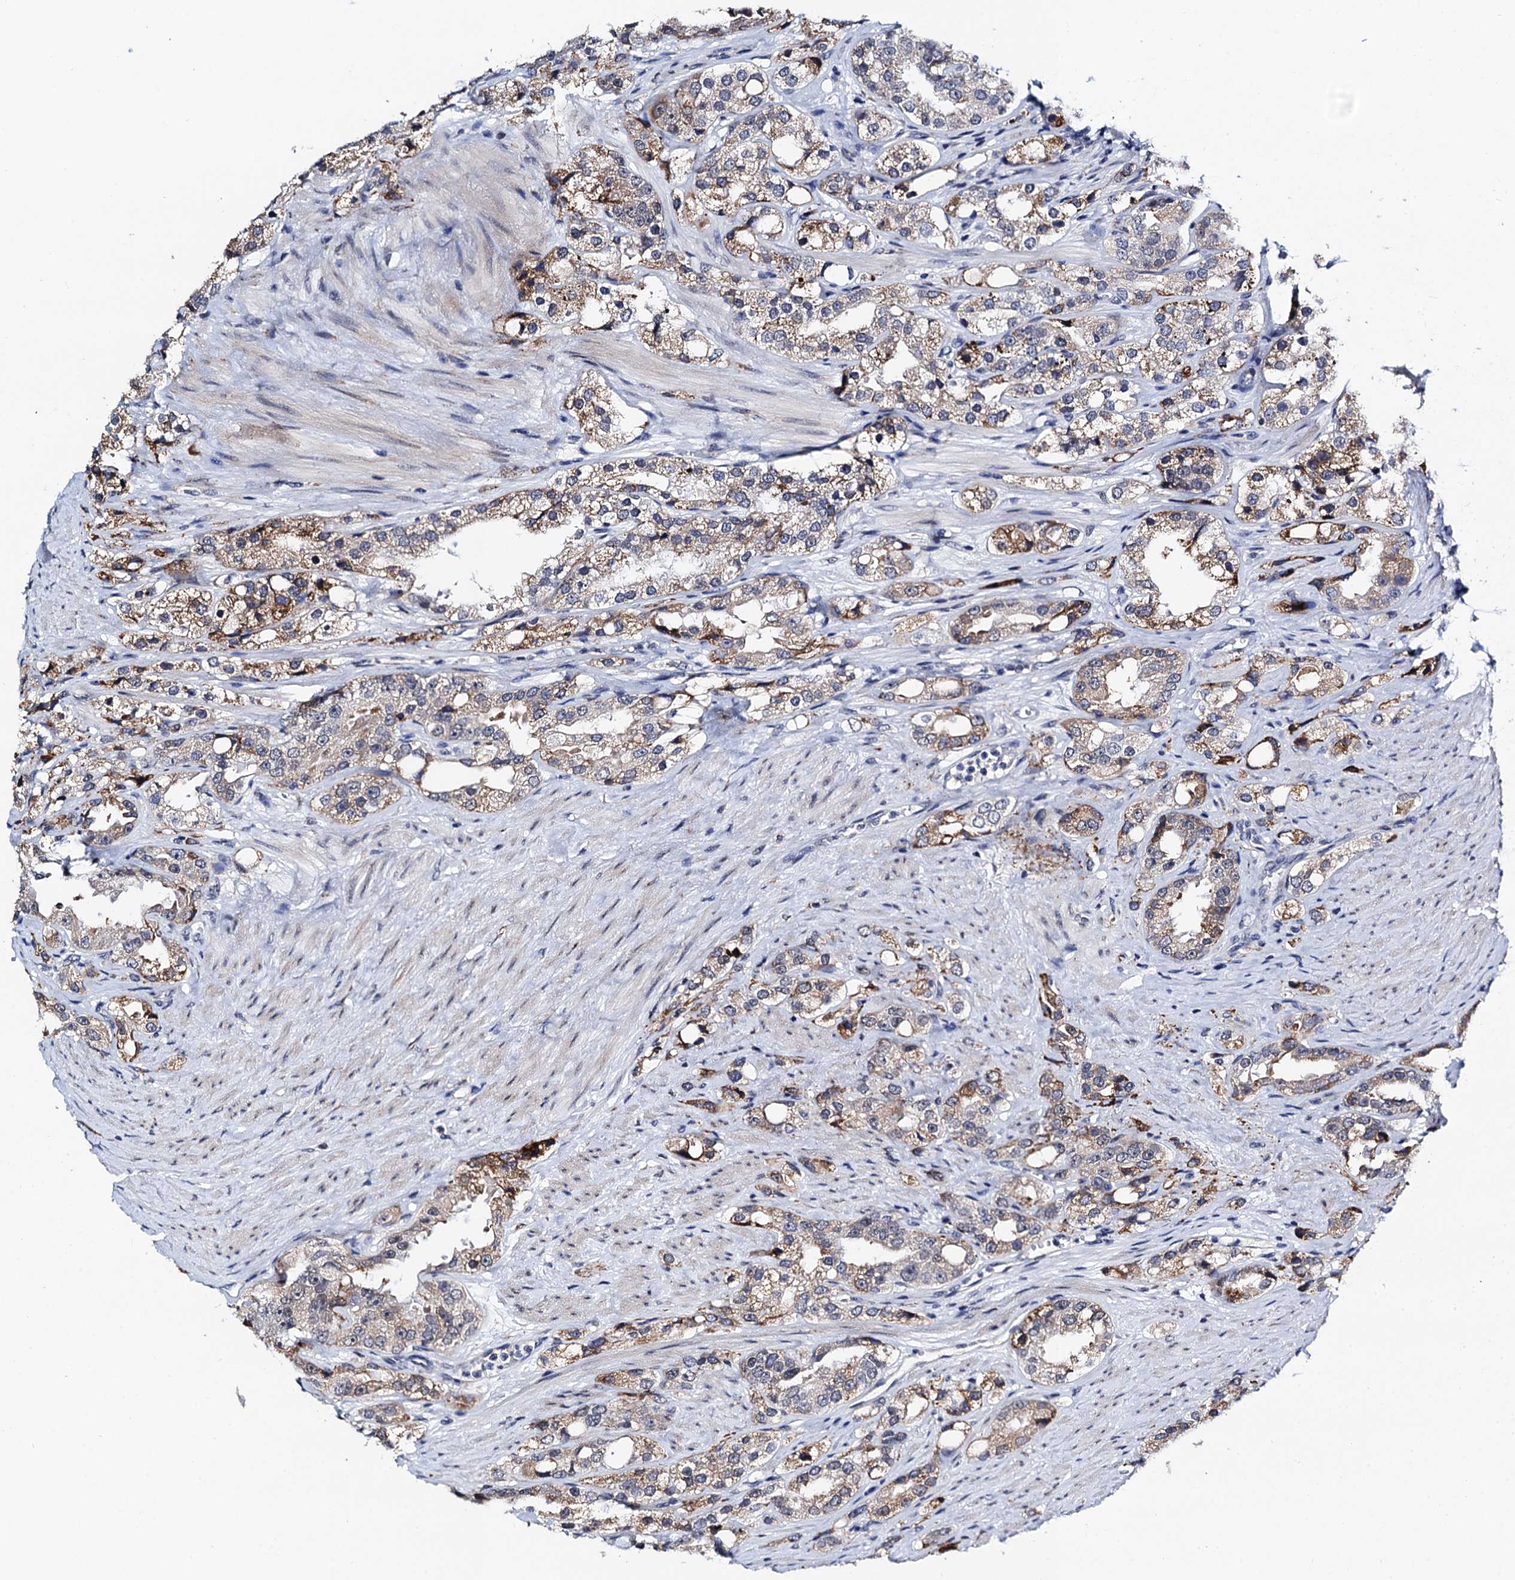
{"staining": {"intensity": "moderate", "quantity": ">75%", "location": "cytoplasmic/membranous"}, "tissue": "prostate cancer", "cell_type": "Tumor cells", "image_type": "cancer", "snomed": [{"axis": "morphology", "description": "Adenocarcinoma, NOS"}, {"axis": "topography", "description": "Prostate"}], "caption": "IHC of prostate cancer (adenocarcinoma) exhibits medium levels of moderate cytoplasmic/membranous positivity in about >75% of tumor cells.", "gene": "SLC7A10", "patient": {"sex": "male", "age": 79}}